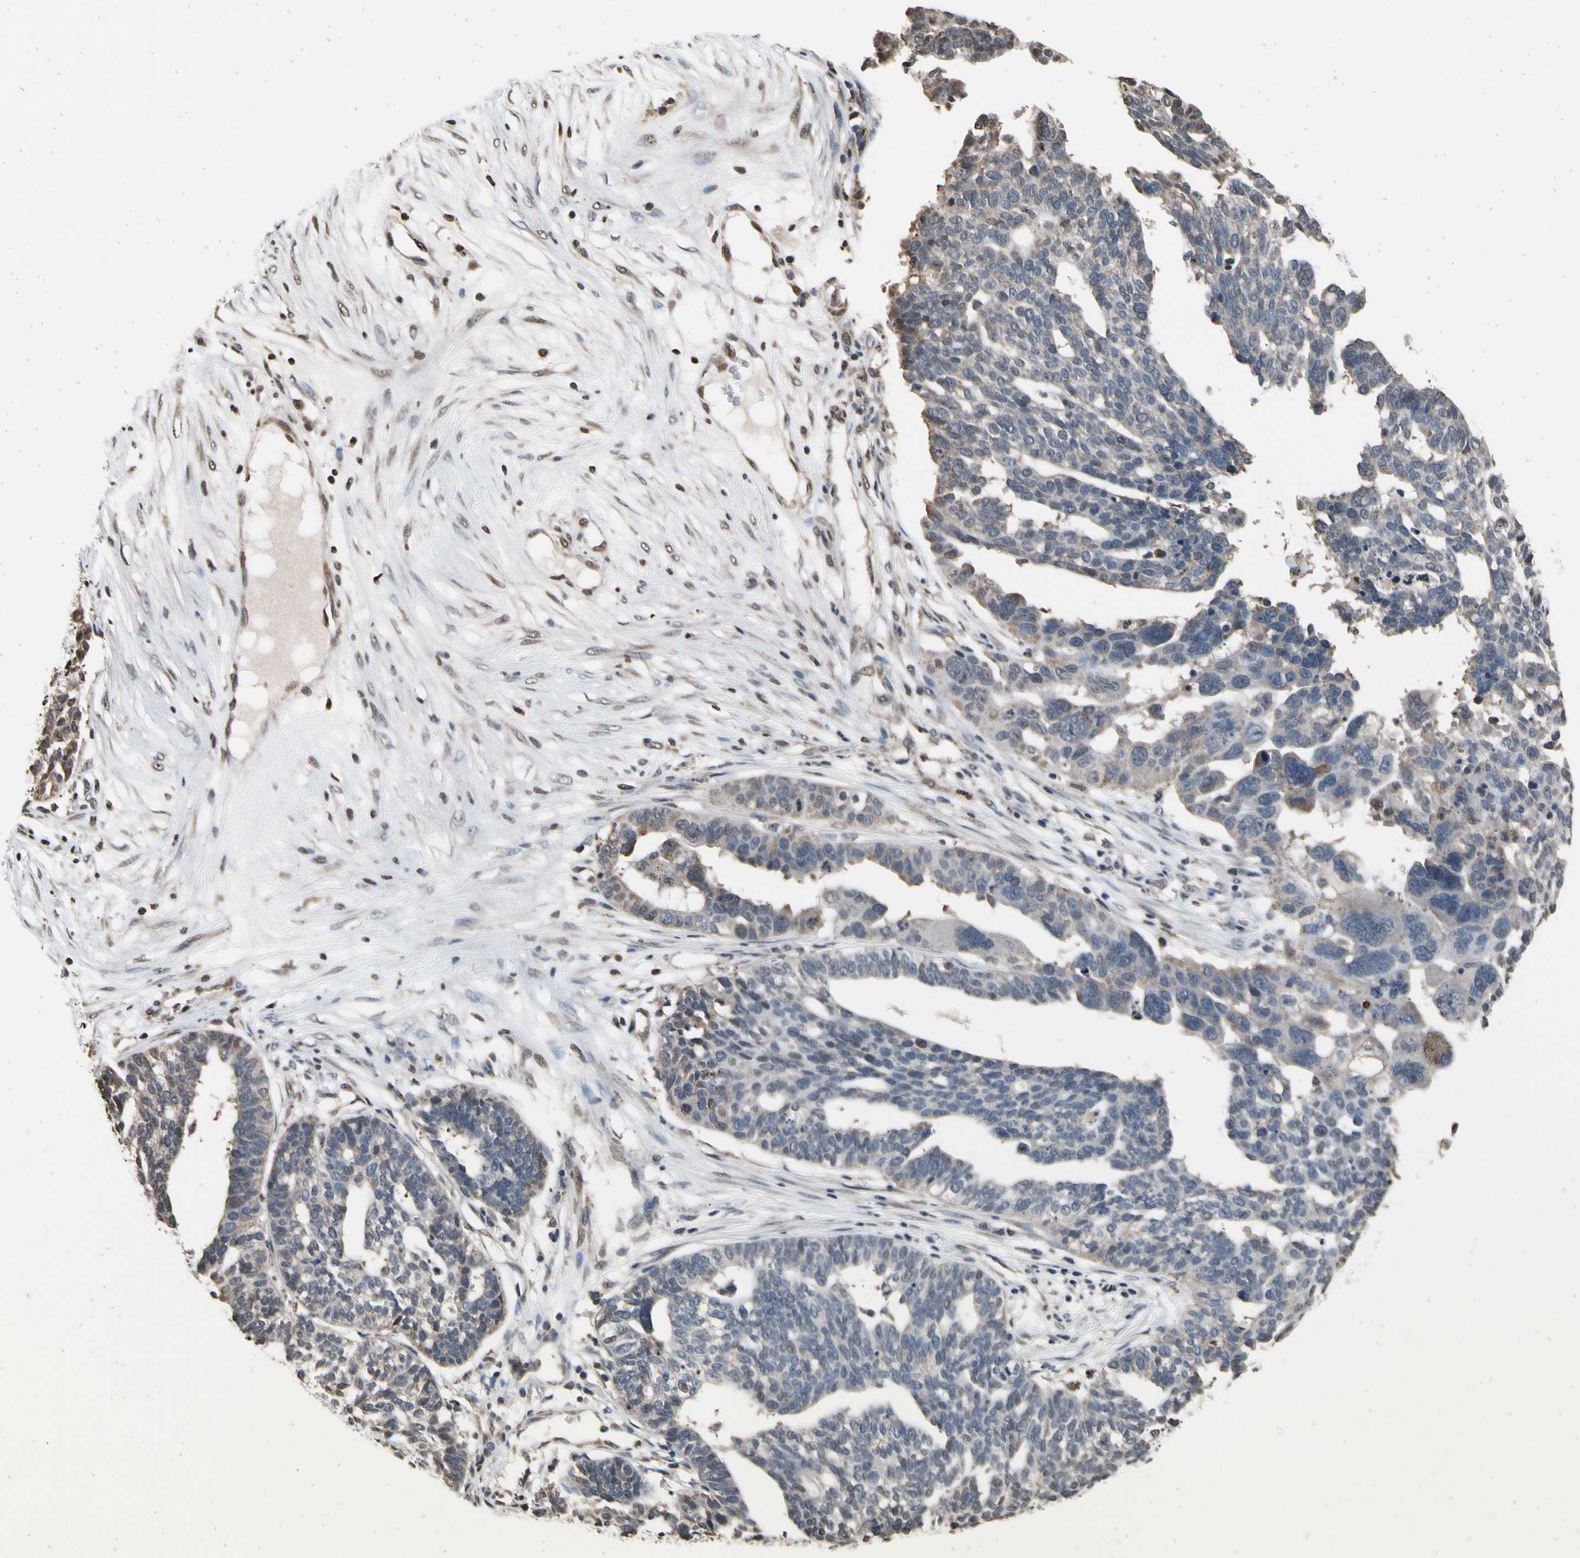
{"staining": {"intensity": "weak", "quantity": "25%-75%", "location": "cytoplasmic/membranous"}, "tissue": "ovarian cancer", "cell_type": "Tumor cells", "image_type": "cancer", "snomed": [{"axis": "morphology", "description": "Cystadenocarcinoma, serous, NOS"}, {"axis": "topography", "description": "Ovary"}], "caption": "A histopathology image showing weak cytoplasmic/membranous expression in about 25%-75% of tumor cells in ovarian cancer (serous cystadenocarcinoma), as visualized by brown immunohistochemical staining.", "gene": "HIPK2", "patient": {"sex": "female", "age": 59}}